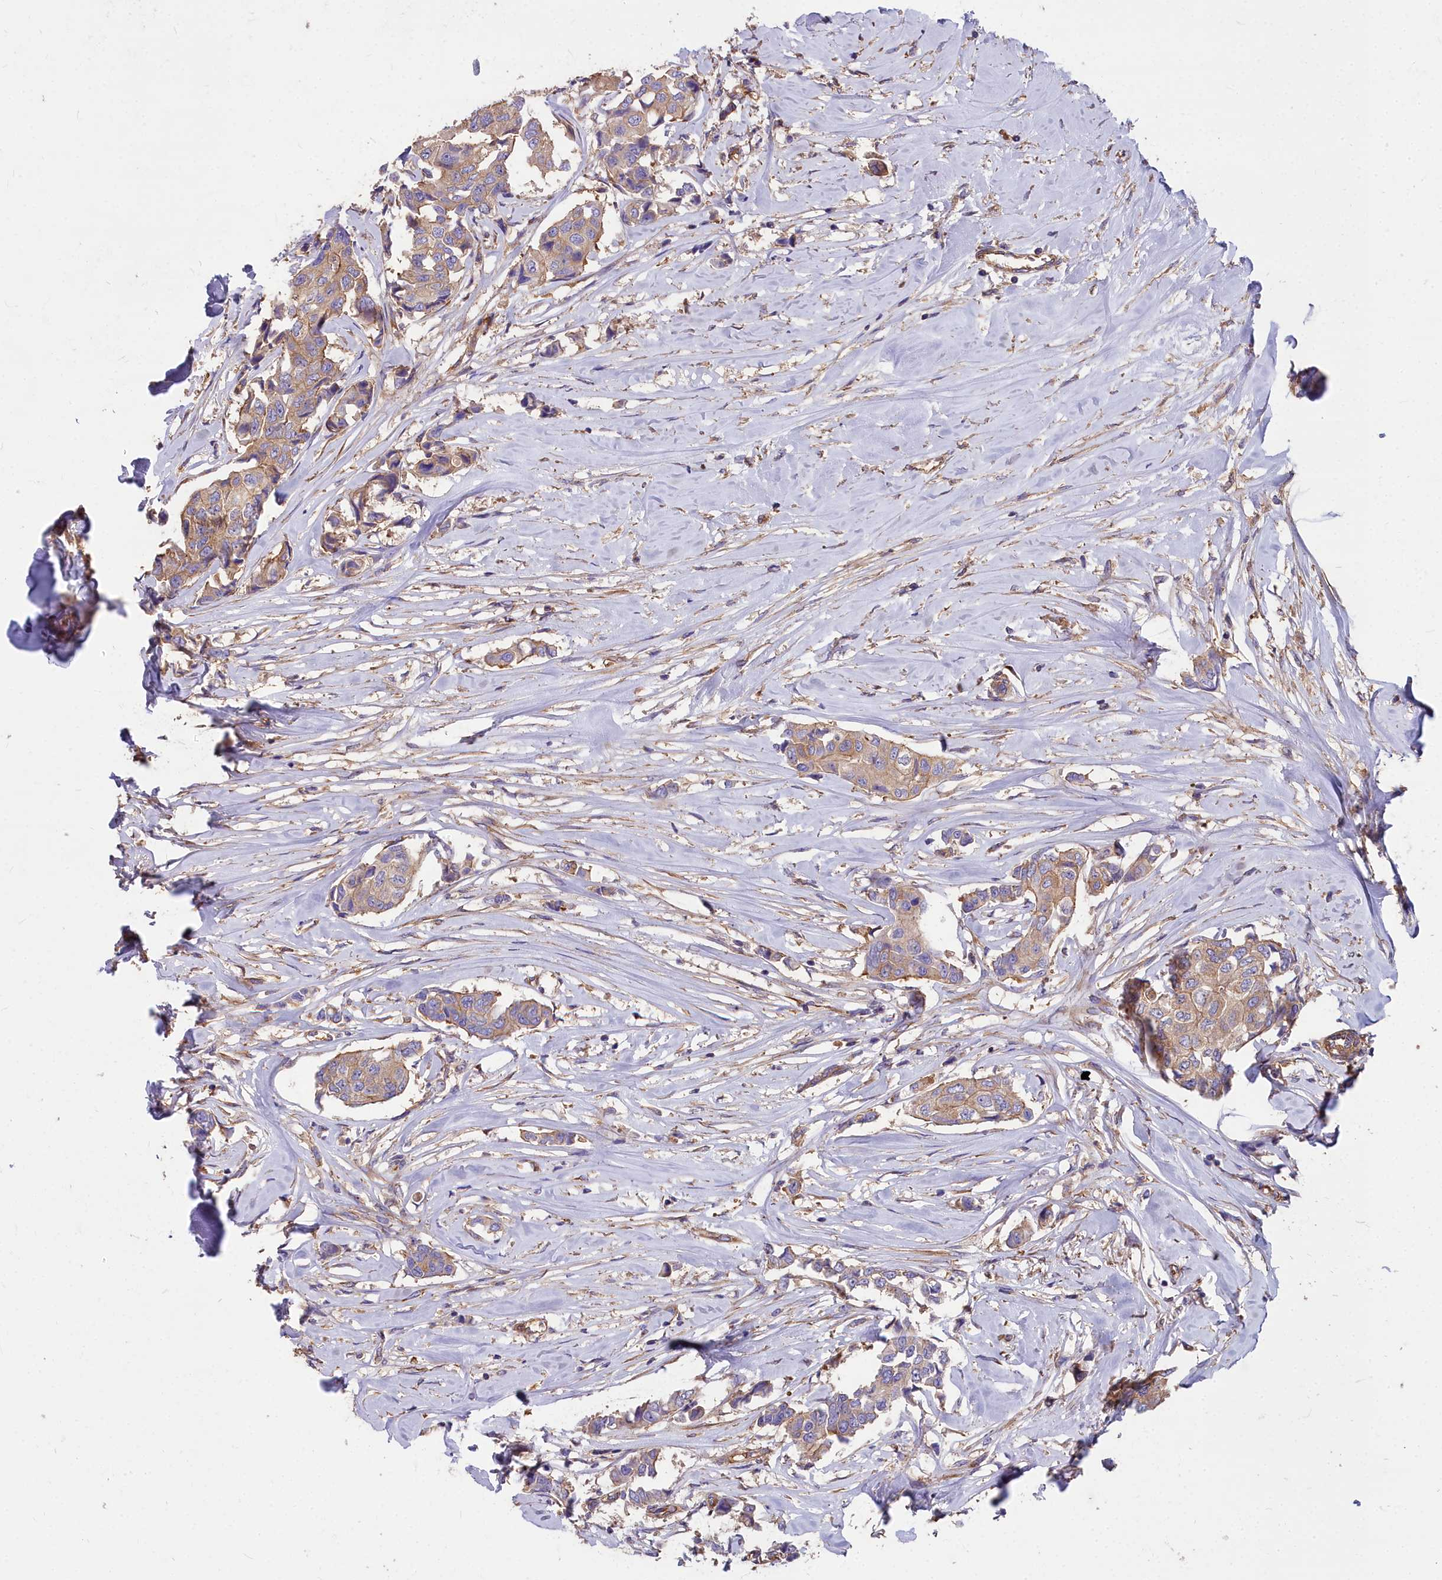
{"staining": {"intensity": "weak", "quantity": "25%-75%", "location": "cytoplasmic/membranous"}, "tissue": "breast cancer", "cell_type": "Tumor cells", "image_type": "cancer", "snomed": [{"axis": "morphology", "description": "Duct carcinoma"}, {"axis": "topography", "description": "Breast"}], "caption": "There is low levels of weak cytoplasmic/membranous expression in tumor cells of breast cancer (intraductal carcinoma), as demonstrated by immunohistochemical staining (brown color).", "gene": "DCTN3", "patient": {"sex": "female", "age": 80}}